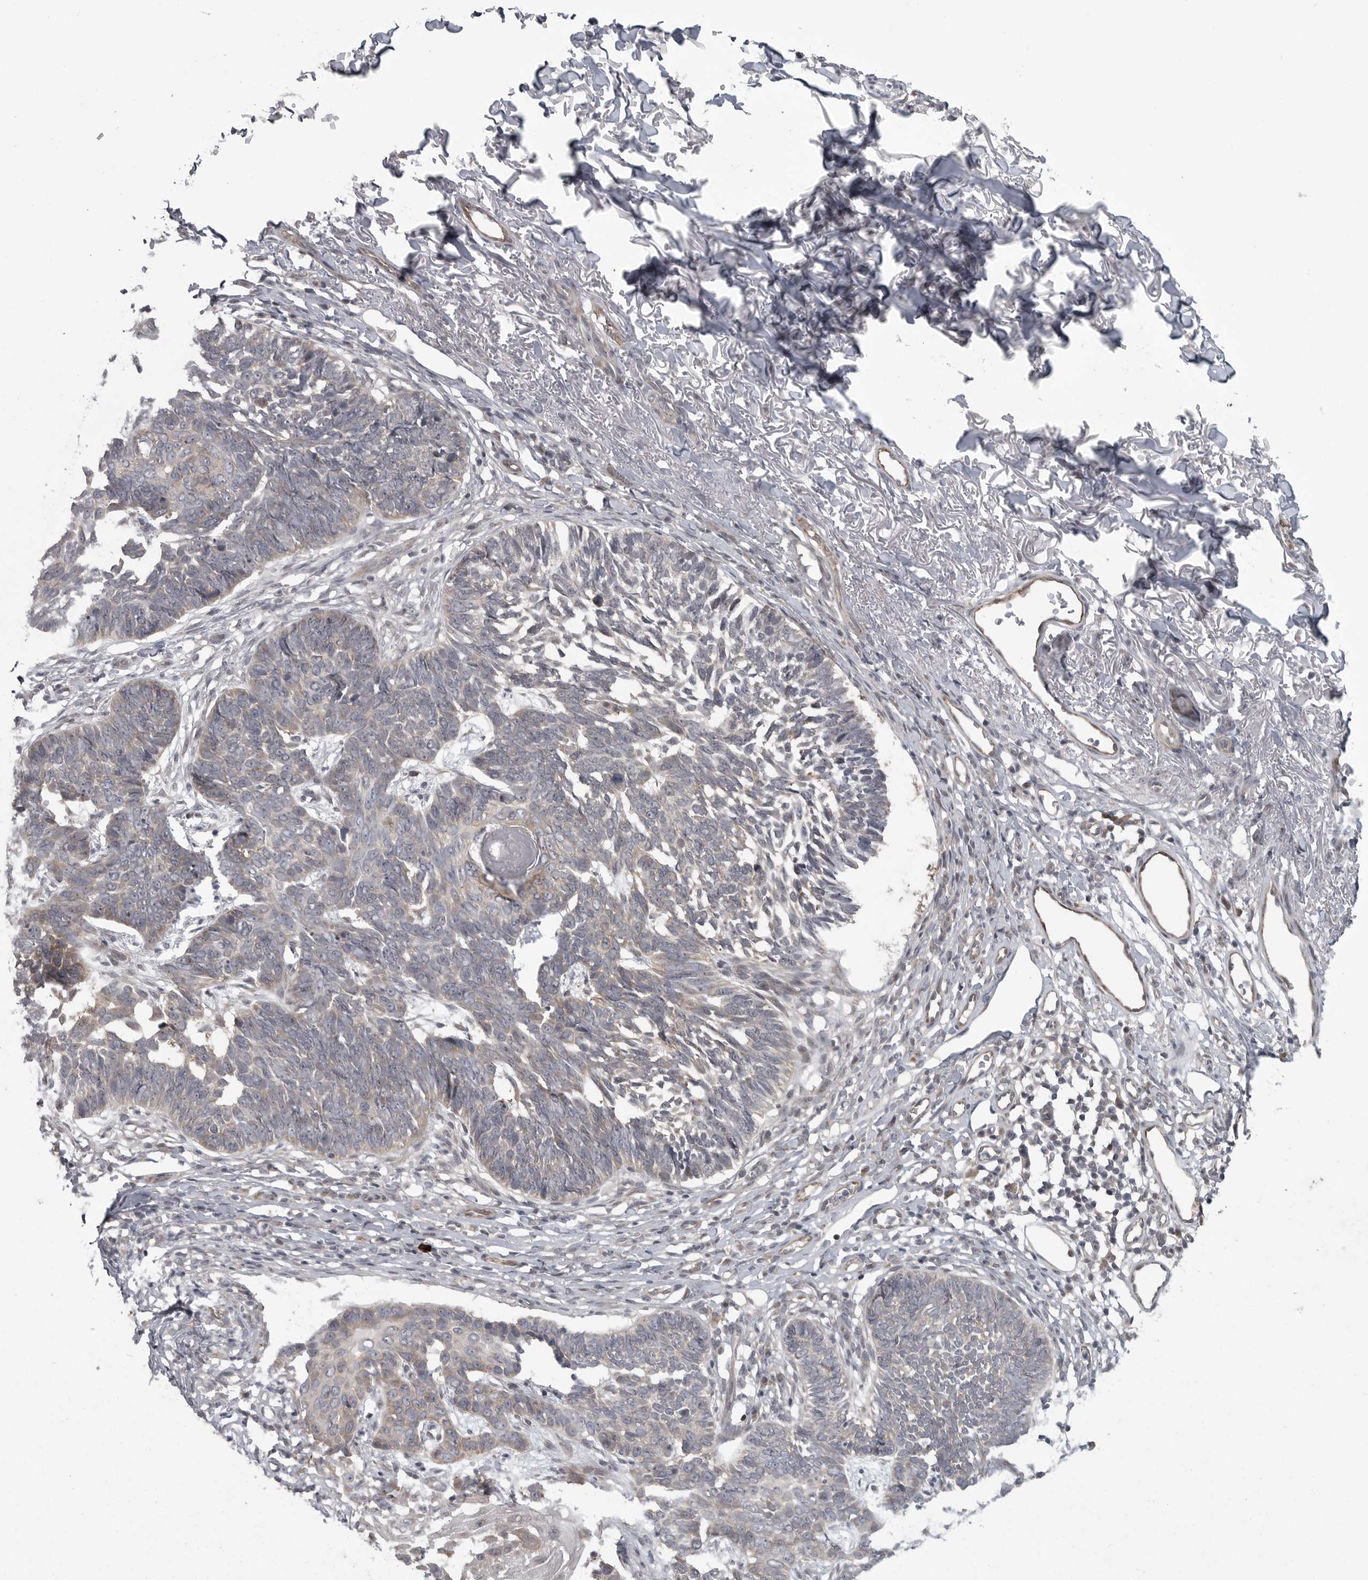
{"staining": {"intensity": "weak", "quantity": "<25%", "location": "cytoplasmic/membranous"}, "tissue": "skin cancer", "cell_type": "Tumor cells", "image_type": "cancer", "snomed": [{"axis": "morphology", "description": "Normal tissue, NOS"}, {"axis": "morphology", "description": "Basal cell carcinoma"}, {"axis": "topography", "description": "Skin"}], "caption": "IHC image of skin basal cell carcinoma stained for a protein (brown), which reveals no expression in tumor cells.", "gene": "PPP1R9A", "patient": {"sex": "male", "age": 77}}